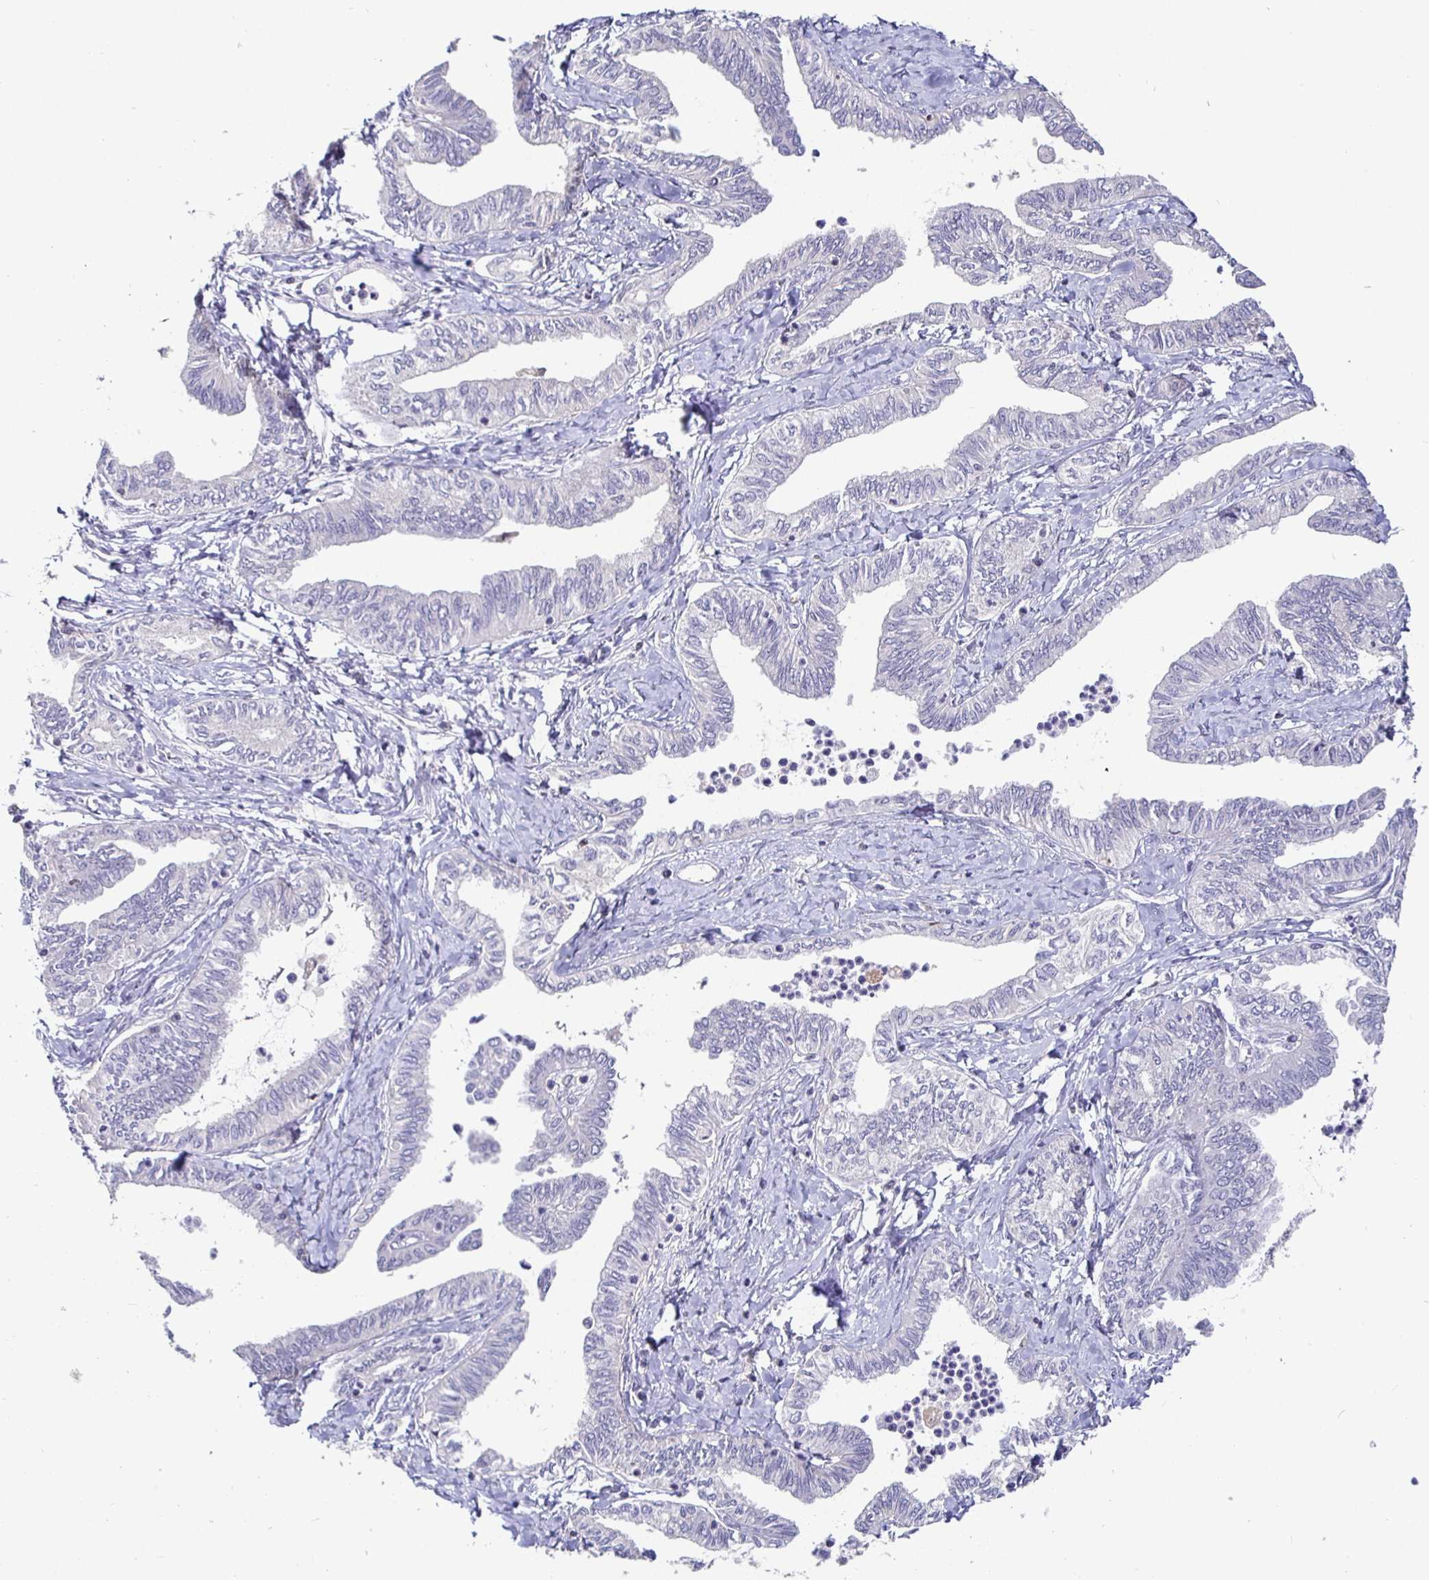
{"staining": {"intensity": "negative", "quantity": "none", "location": "none"}, "tissue": "ovarian cancer", "cell_type": "Tumor cells", "image_type": "cancer", "snomed": [{"axis": "morphology", "description": "Carcinoma, endometroid"}, {"axis": "topography", "description": "Ovary"}], "caption": "The micrograph displays no staining of tumor cells in ovarian cancer.", "gene": "SATB1", "patient": {"sex": "female", "age": 70}}